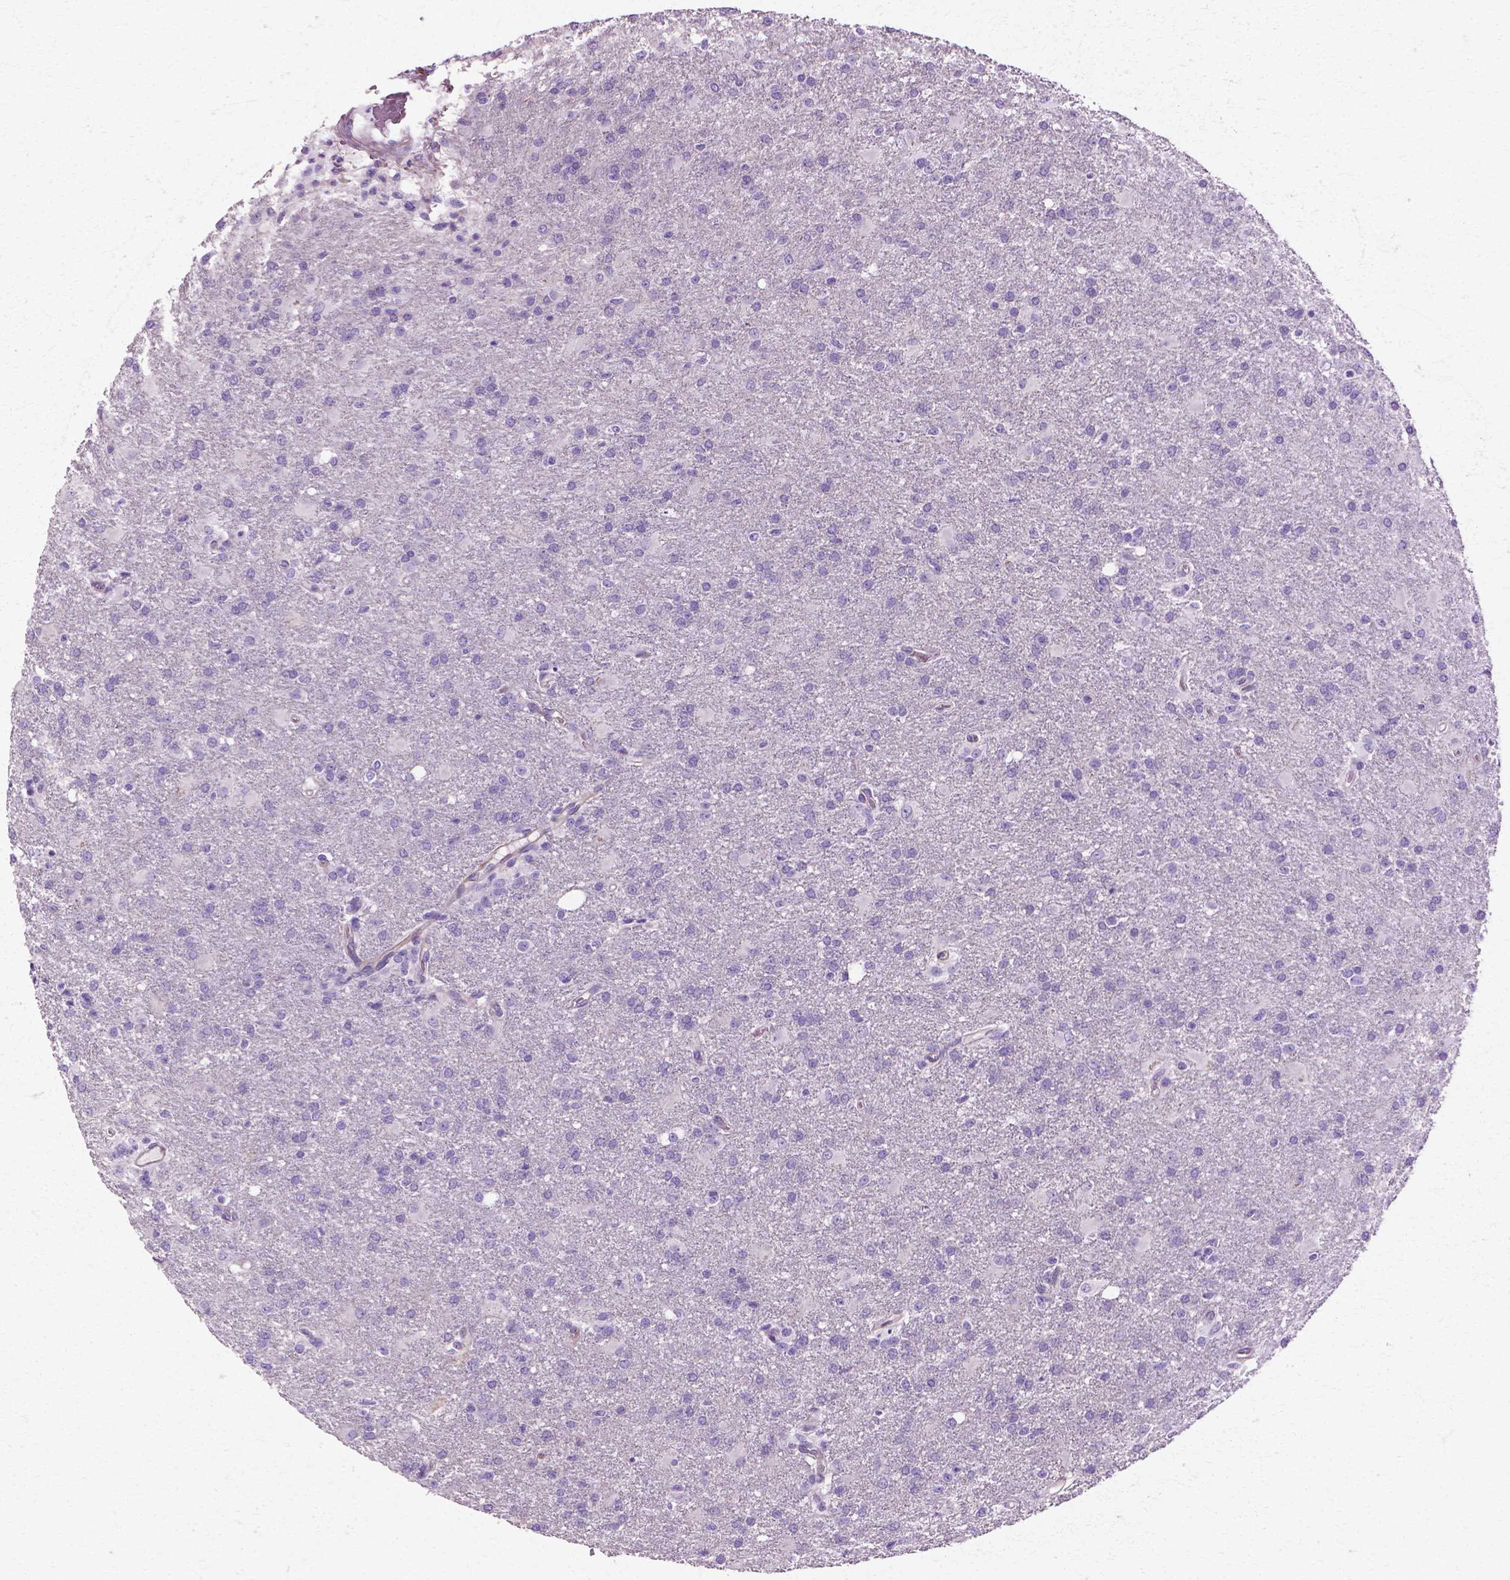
{"staining": {"intensity": "negative", "quantity": "none", "location": "none"}, "tissue": "glioma", "cell_type": "Tumor cells", "image_type": "cancer", "snomed": [{"axis": "morphology", "description": "Glioma, malignant, High grade"}, {"axis": "topography", "description": "Brain"}], "caption": "Tumor cells show no significant positivity in malignant high-grade glioma.", "gene": "CFAP157", "patient": {"sex": "male", "age": 68}}